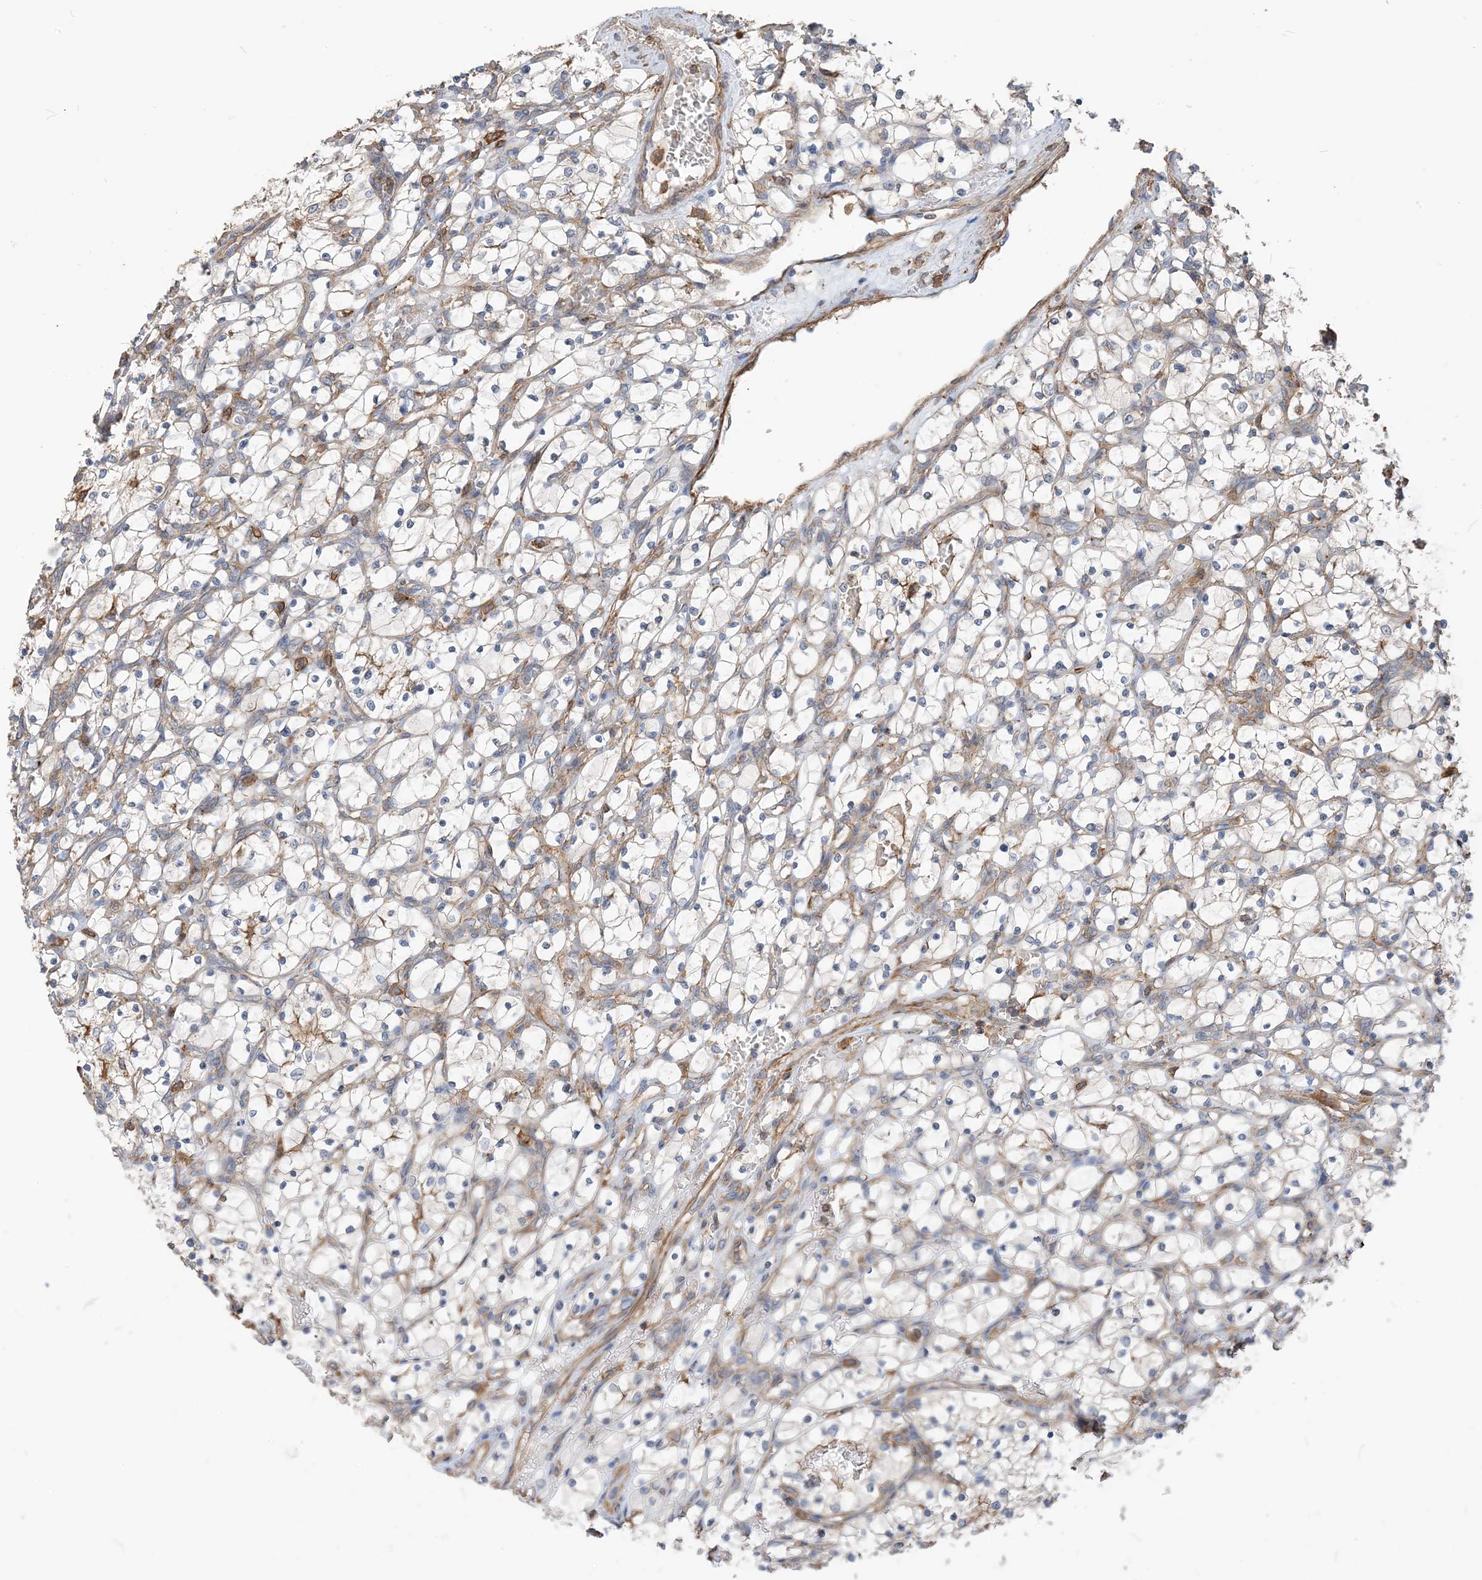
{"staining": {"intensity": "moderate", "quantity": "<25%", "location": "cytoplasmic/membranous"}, "tissue": "renal cancer", "cell_type": "Tumor cells", "image_type": "cancer", "snomed": [{"axis": "morphology", "description": "Adenocarcinoma, NOS"}, {"axis": "topography", "description": "Kidney"}], "caption": "A brown stain highlights moderate cytoplasmic/membranous staining of a protein in human renal cancer (adenocarcinoma) tumor cells.", "gene": "PARVG", "patient": {"sex": "female", "age": 69}}